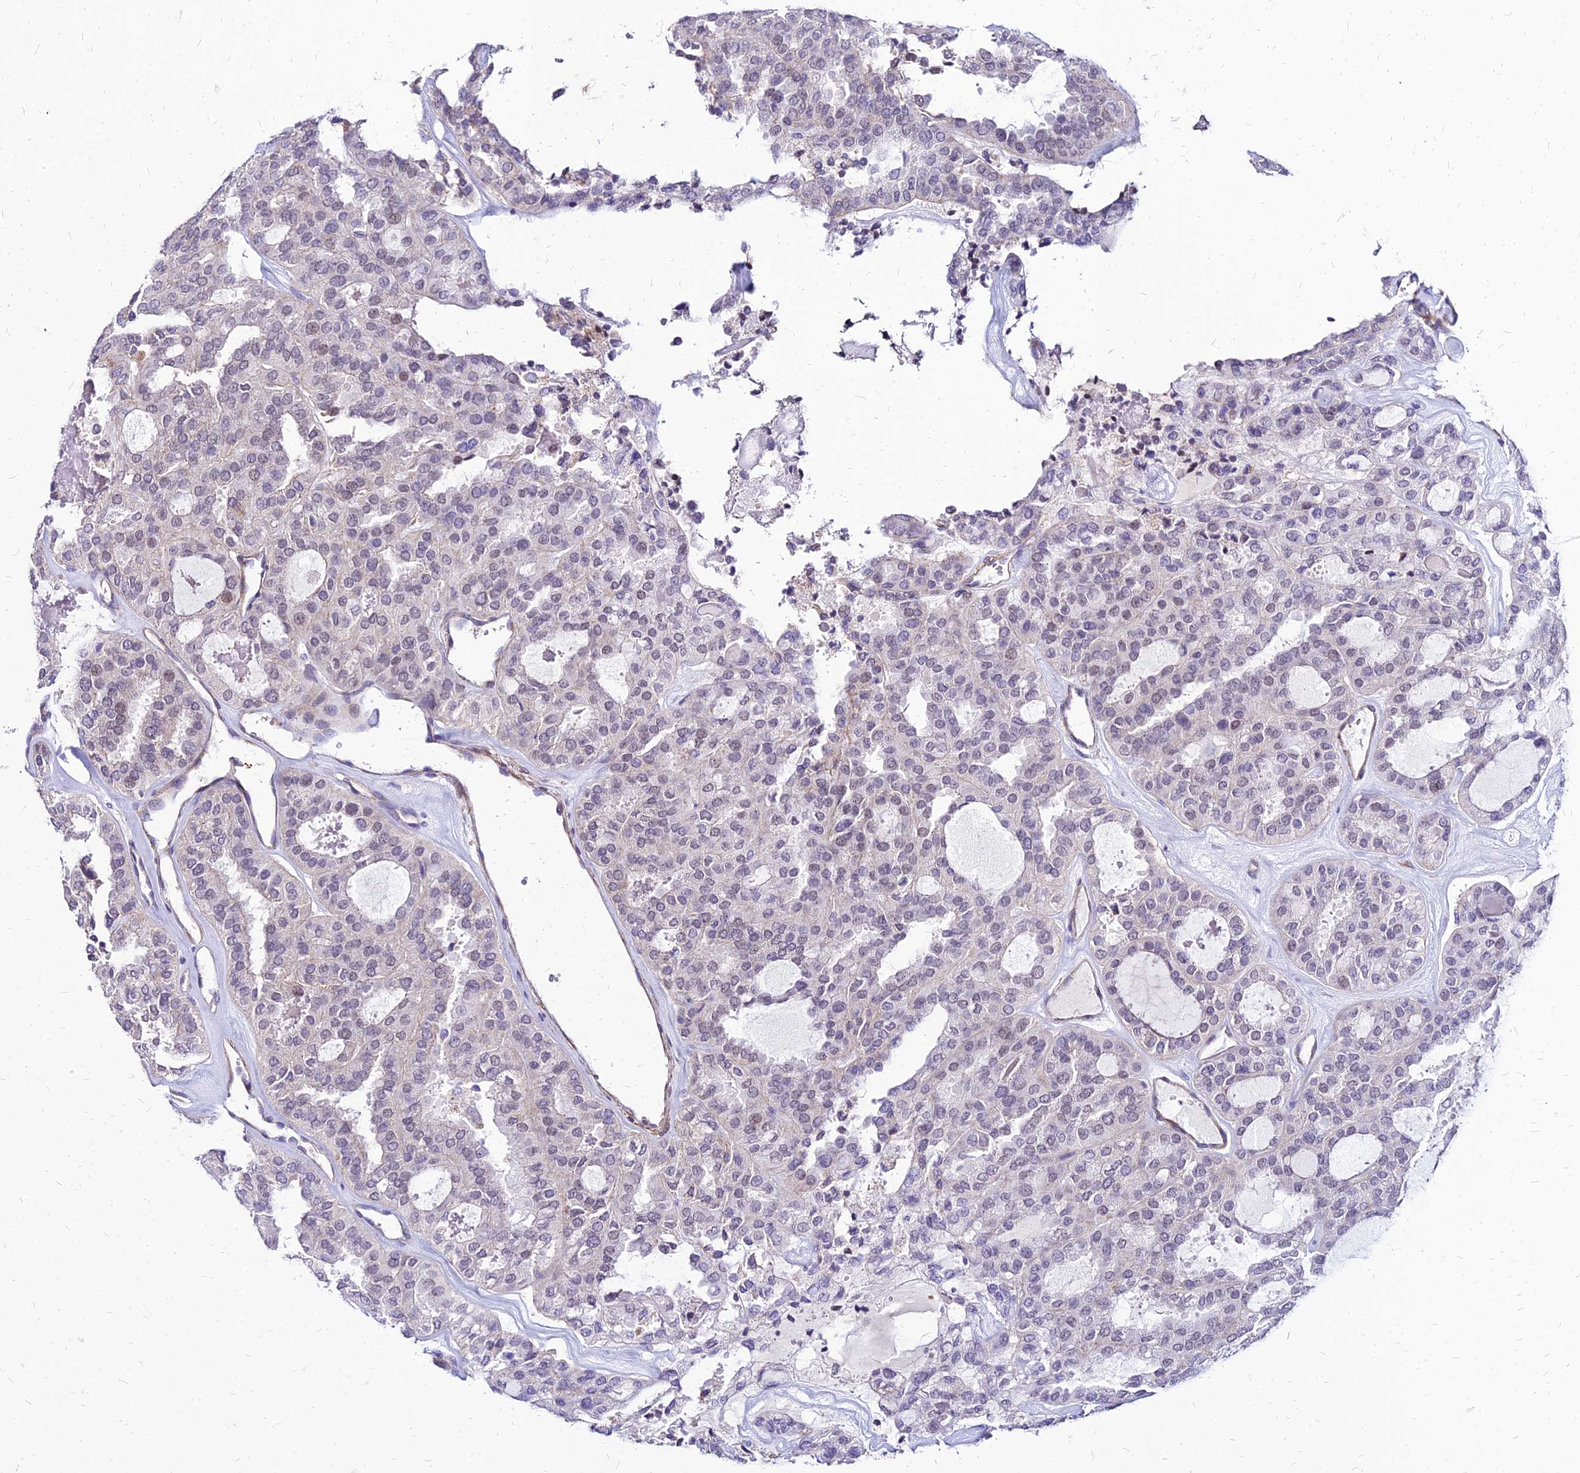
{"staining": {"intensity": "weak", "quantity": "<25%", "location": "nuclear"}, "tissue": "thyroid cancer", "cell_type": "Tumor cells", "image_type": "cancer", "snomed": [{"axis": "morphology", "description": "Follicular adenoma carcinoma, NOS"}, {"axis": "topography", "description": "Thyroid gland"}], "caption": "IHC image of thyroid cancer stained for a protein (brown), which shows no staining in tumor cells. Brightfield microscopy of immunohistochemistry stained with DAB (brown) and hematoxylin (blue), captured at high magnification.", "gene": "YEATS2", "patient": {"sex": "male", "age": 75}}